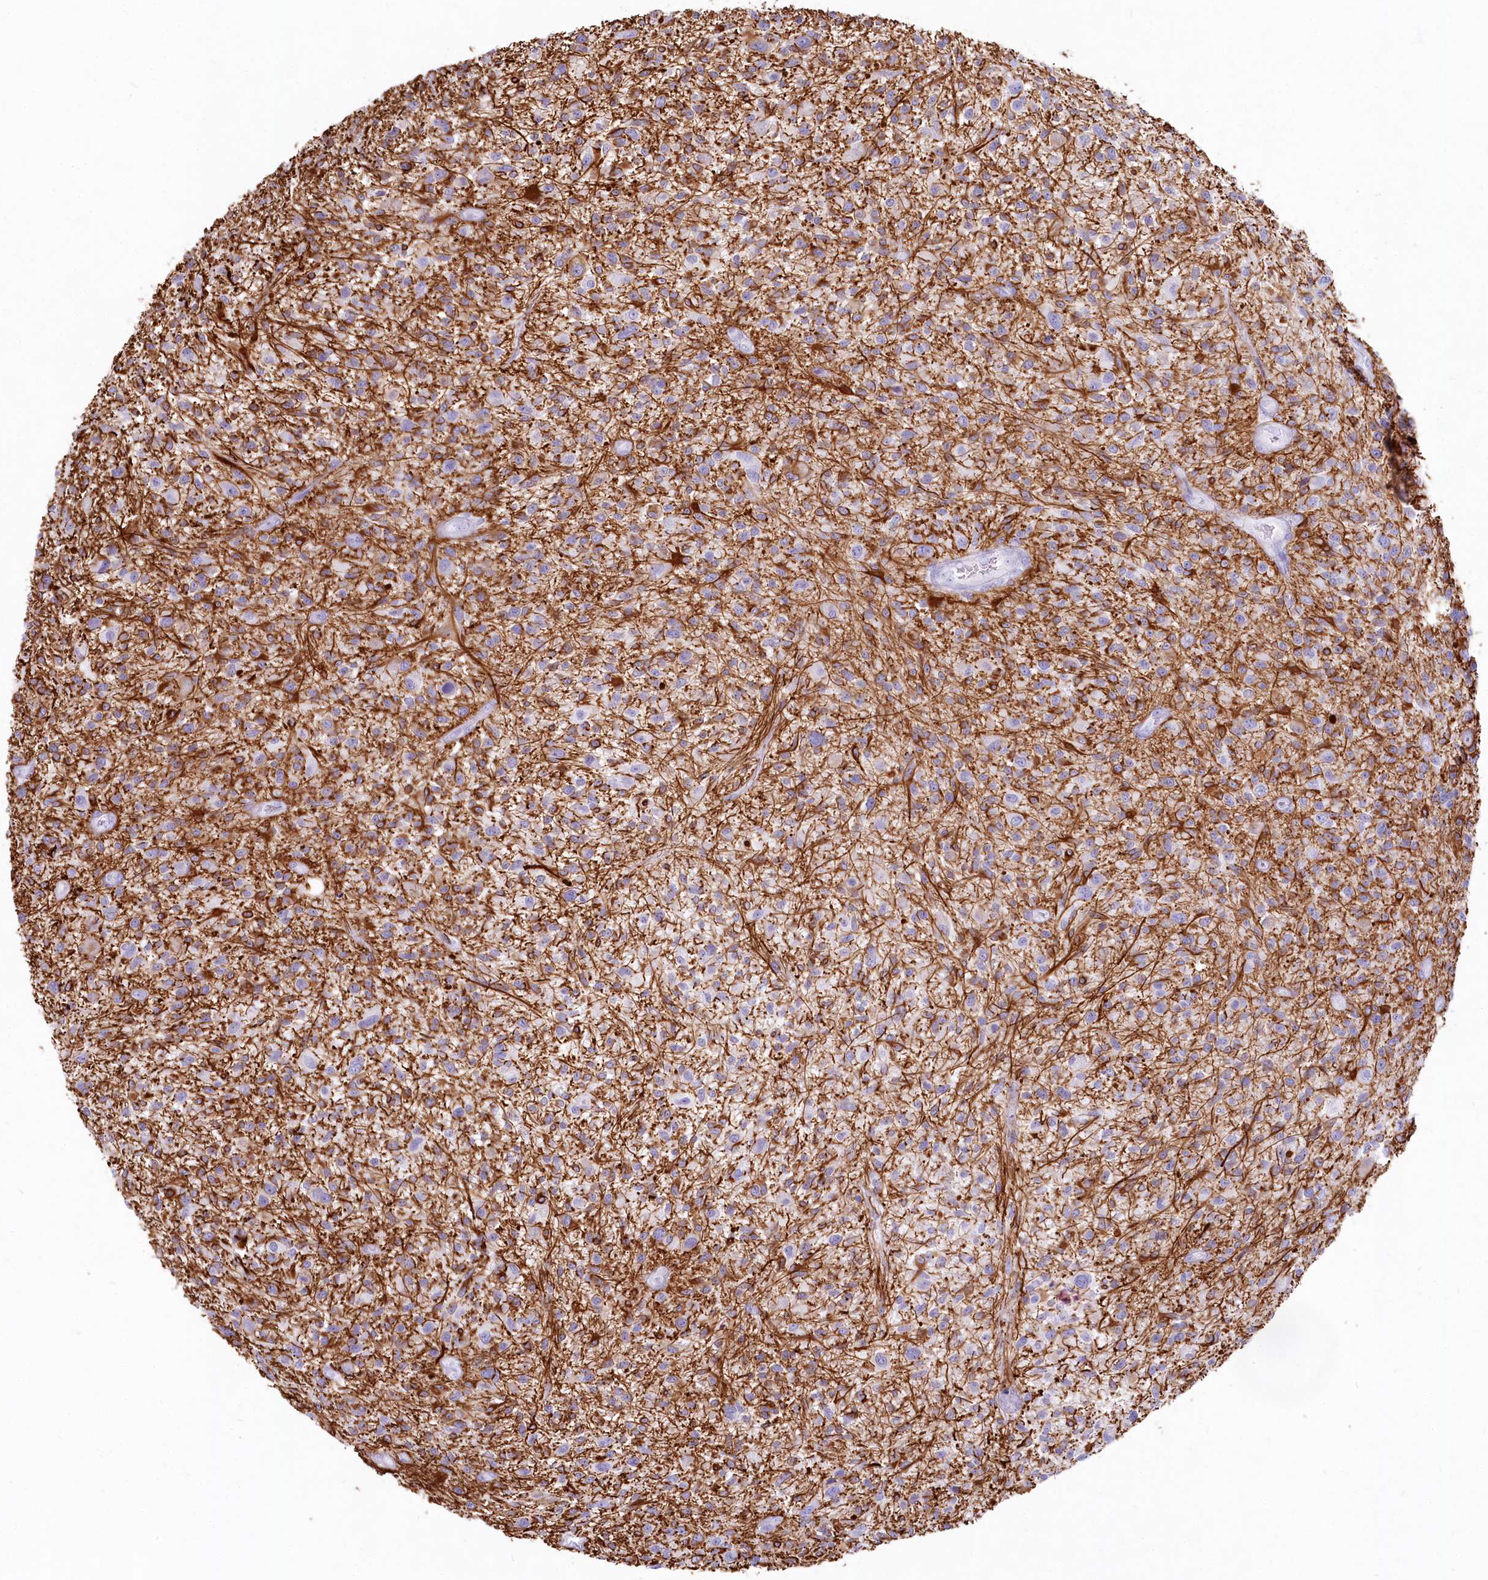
{"staining": {"intensity": "negative", "quantity": "none", "location": "none"}, "tissue": "glioma", "cell_type": "Tumor cells", "image_type": "cancer", "snomed": [{"axis": "morphology", "description": "Glioma, malignant, High grade"}, {"axis": "topography", "description": "Brain"}], "caption": "Malignant glioma (high-grade) was stained to show a protein in brown. There is no significant staining in tumor cells. (DAB immunohistochemistry (IHC), high magnification).", "gene": "IFIT5", "patient": {"sex": "male", "age": 47}}